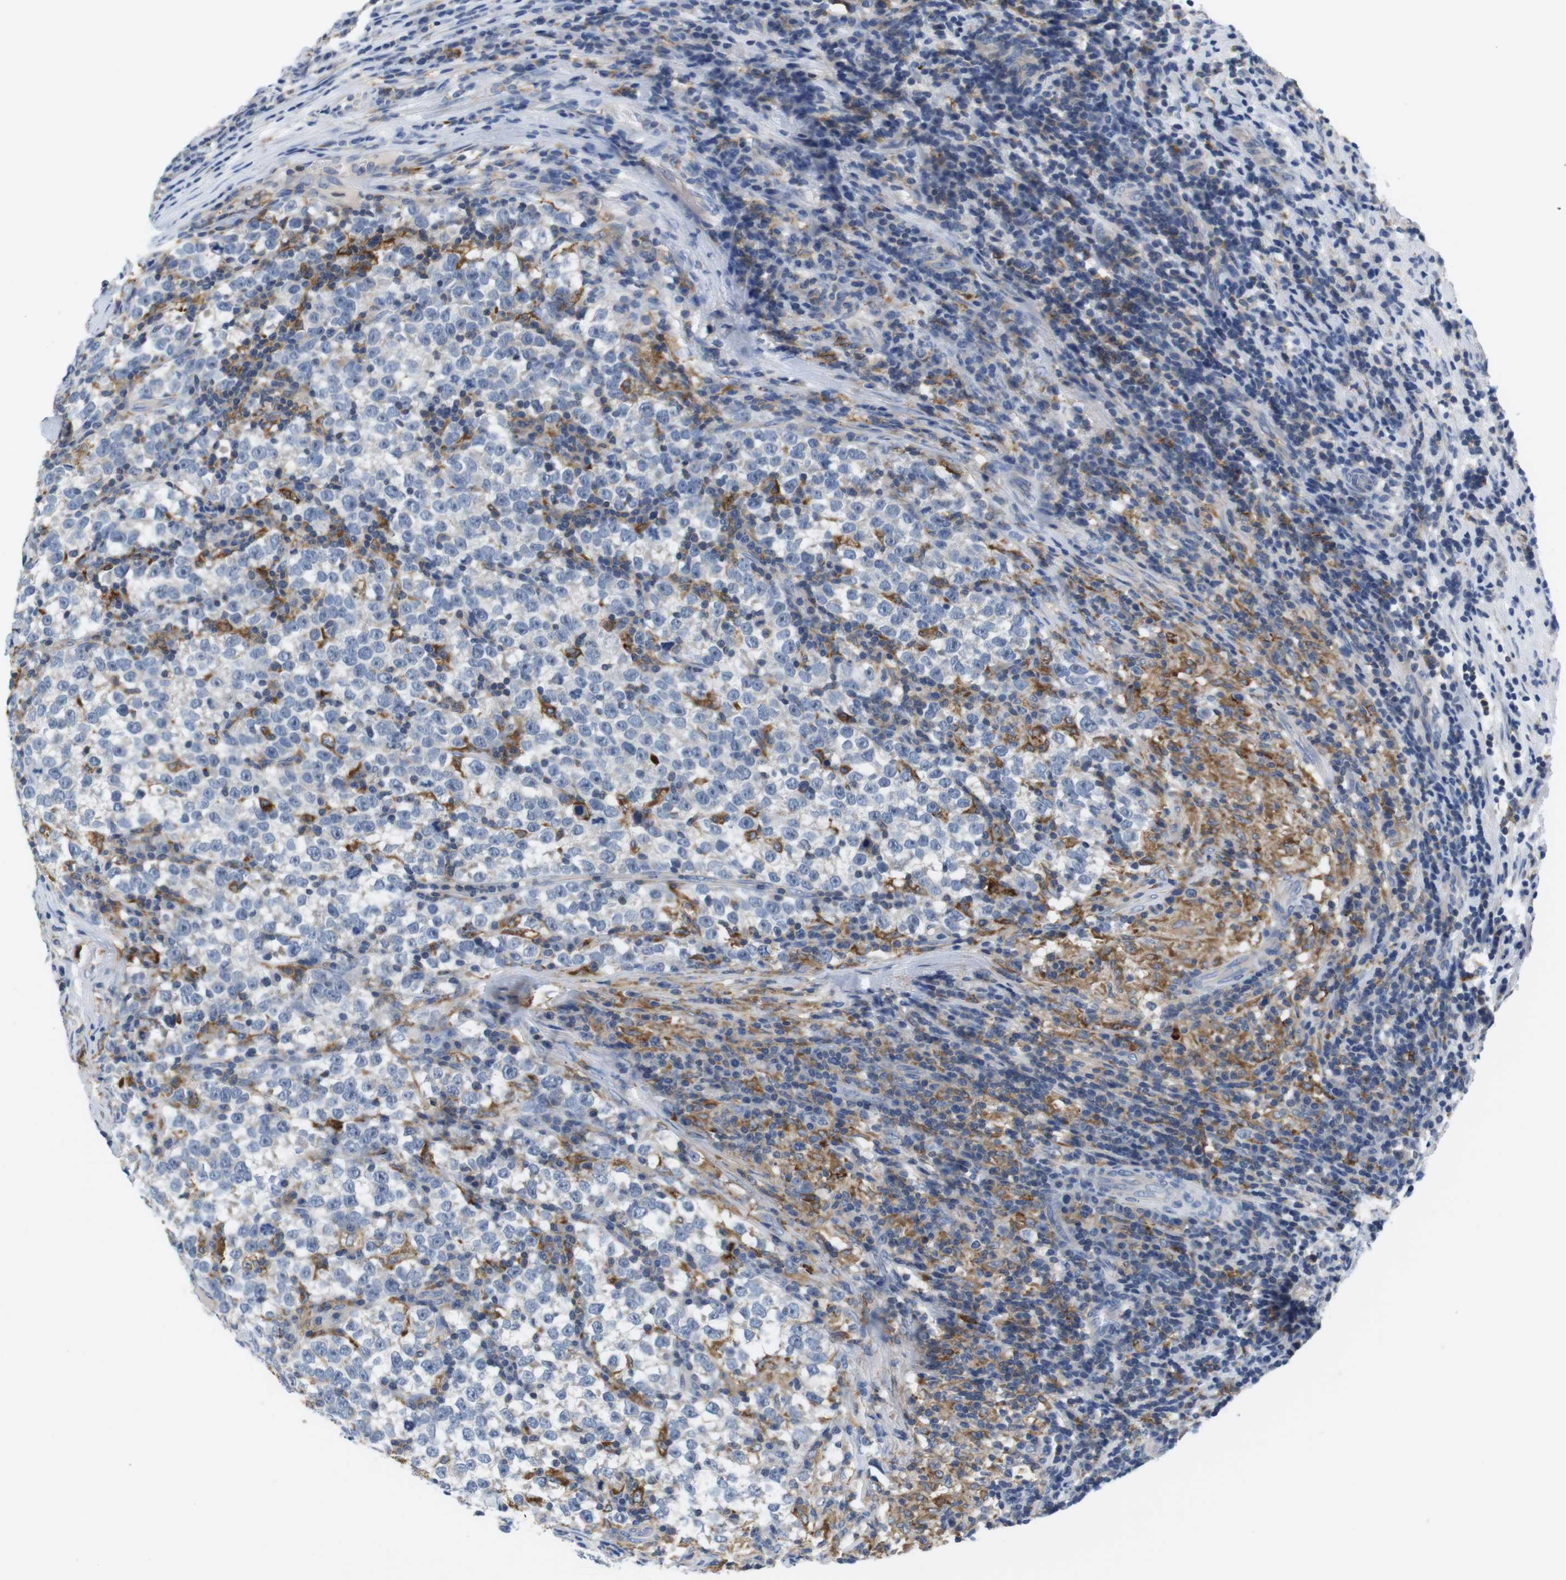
{"staining": {"intensity": "negative", "quantity": "none", "location": "none"}, "tissue": "testis cancer", "cell_type": "Tumor cells", "image_type": "cancer", "snomed": [{"axis": "morphology", "description": "Normal tissue, NOS"}, {"axis": "morphology", "description": "Seminoma, NOS"}, {"axis": "topography", "description": "Testis"}], "caption": "DAB (3,3'-diaminobenzidine) immunohistochemical staining of testis cancer (seminoma) shows no significant staining in tumor cells. (DAB (3,3'-diaminobenzidine) IHC visualized using brightfield microscopy, high magnification).", "gene": "CNGA2", "patient": {"sex": "male", "age": 43}}